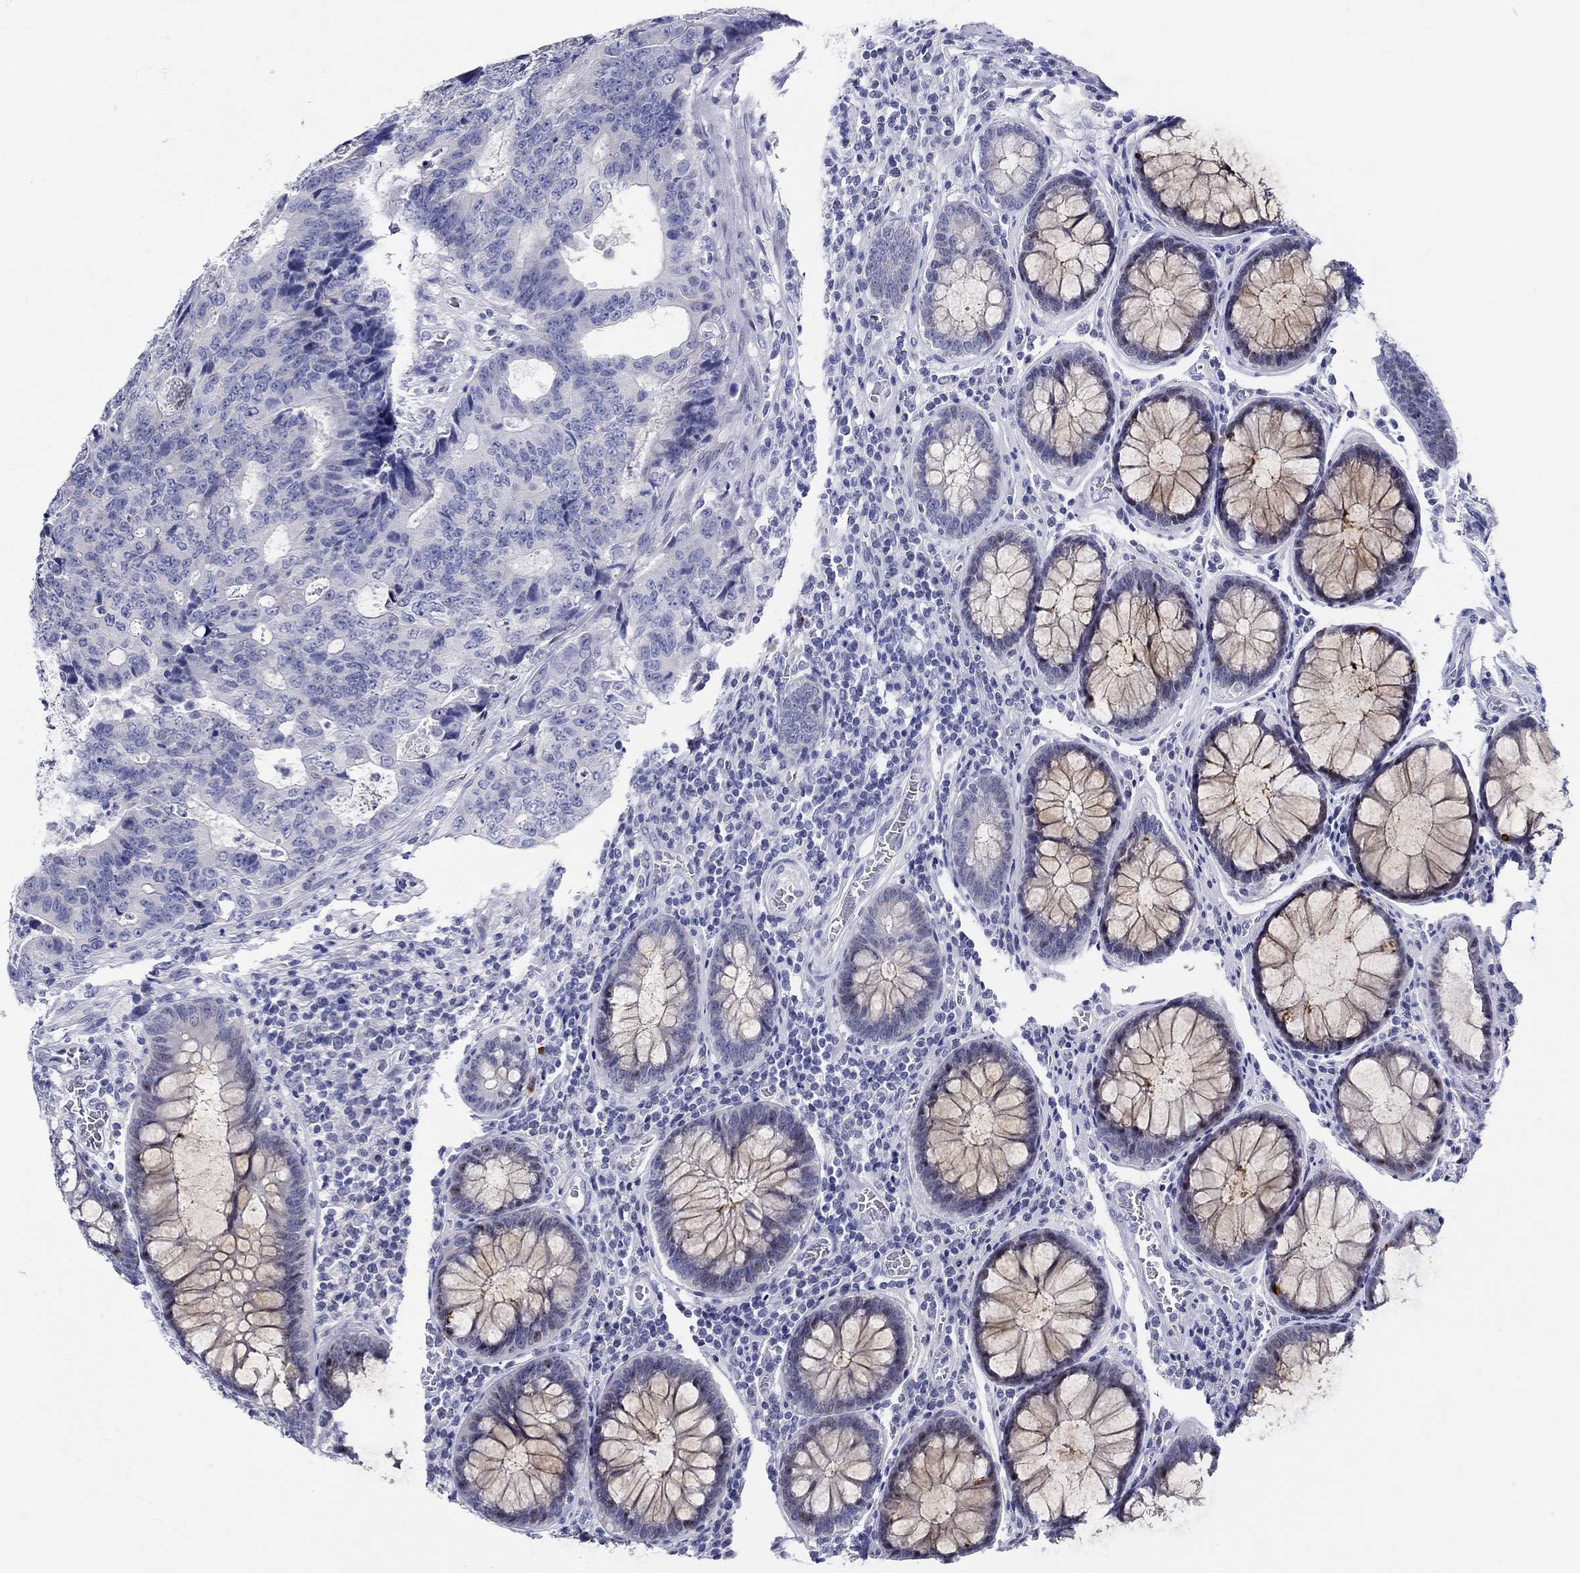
{"staining": {"intensity": "negative", "quantity": "none", "location": "none"}, "tissue": "colorectal cancer", "cell_type": "Tumor cells", "image_type": "cancer", "snomed": [{"axis": "morphology", "description": "Adenocarcinoma, NOS"}, {"axis": "topography", "description": "Colon"}], "caption": "This is an immunohistochemistry (IHC) histopathology image of human colorectal cancer (adenocarcinoma). There is no positivity in tumor cells.", "gene": "CRYGS", "patient": {"sex": "female", "age": 48}}